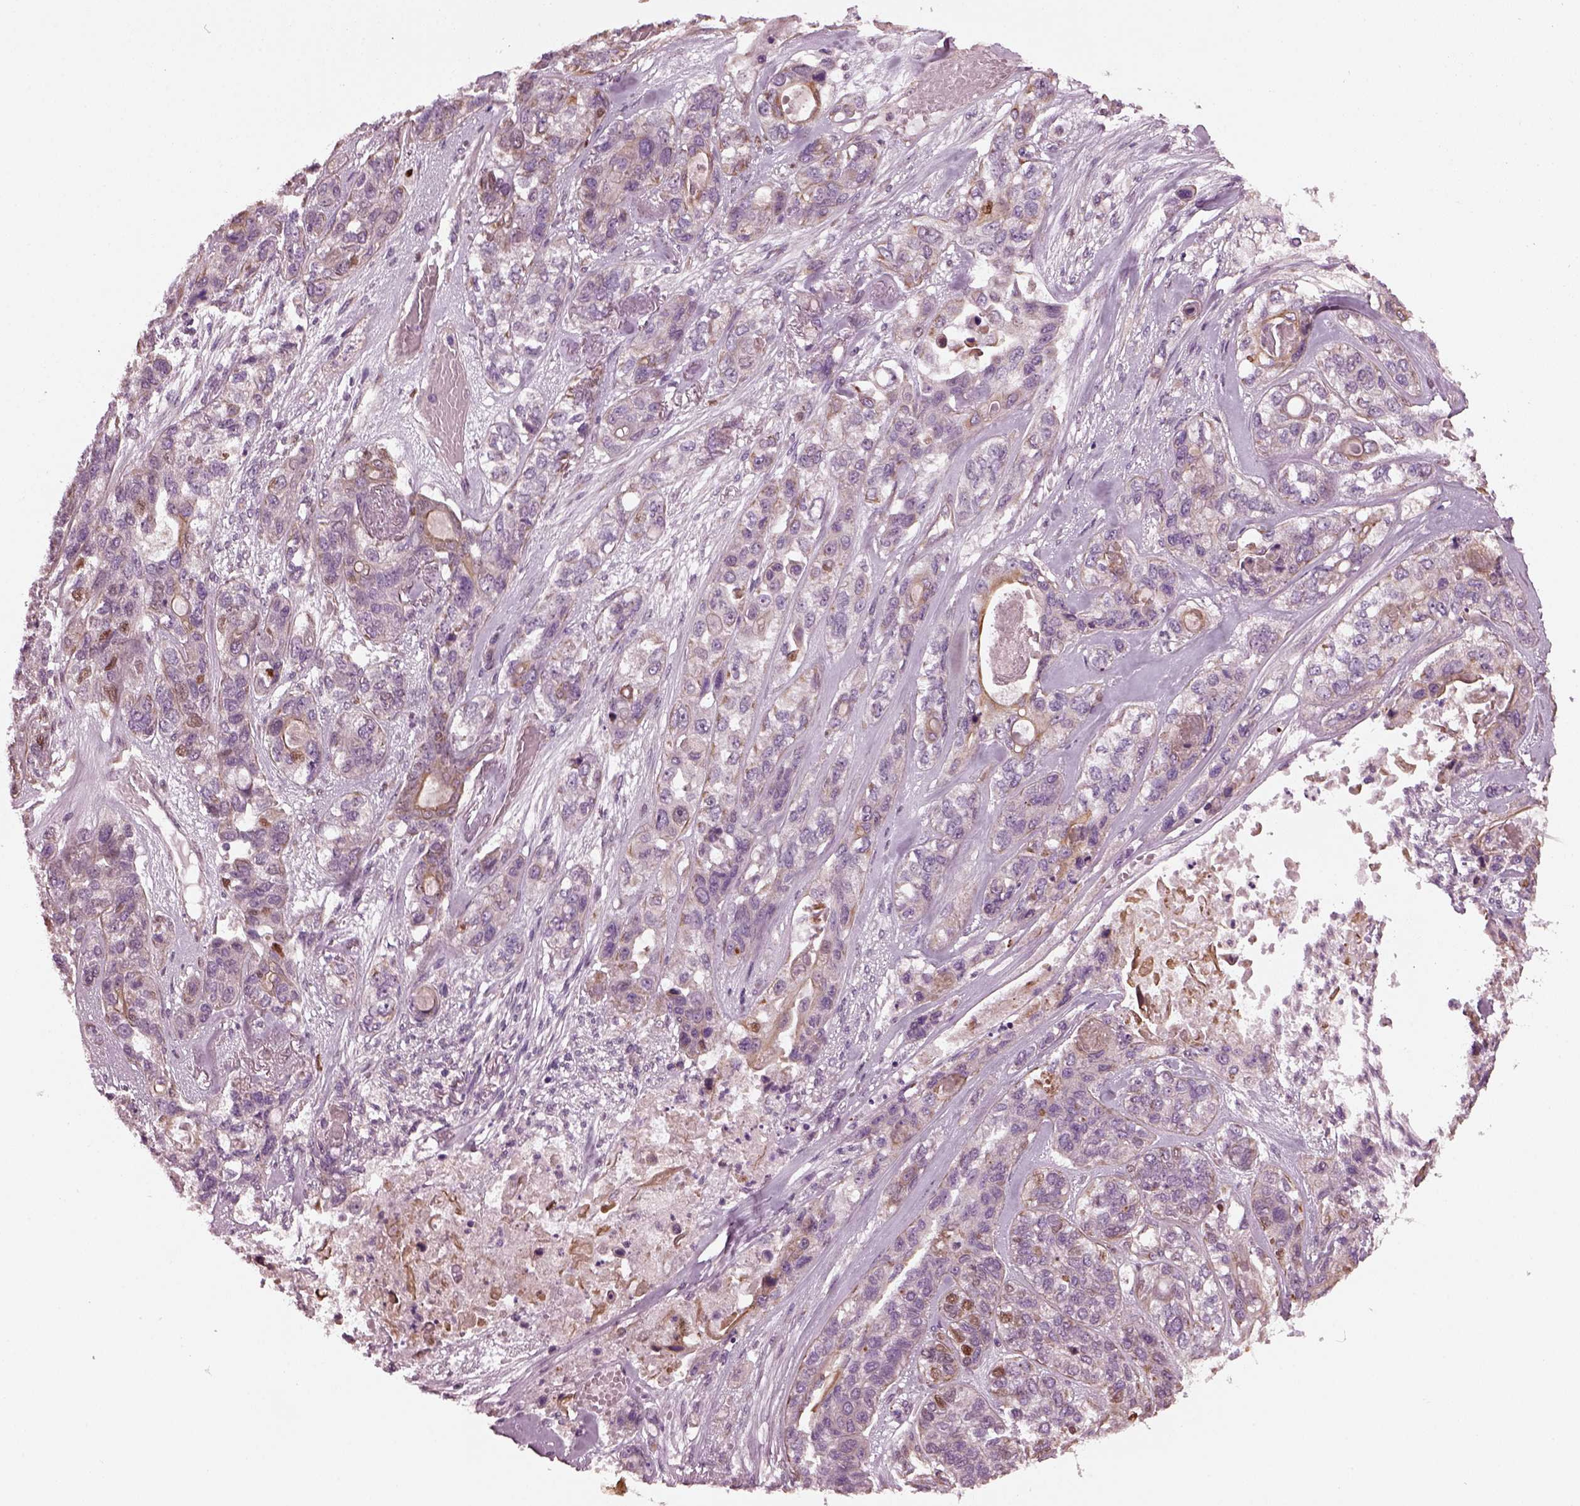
{"staining": {"intensity": "weak", "quantity": "<25%", "location": "cytoplasmic/membranous"}, "tissue": "lung cancer", "cell_type": "Tumor cells", "image_type": "cancer", "snomed": [{"axis": "morphology", "description": "Squamous cell carcinoma, NOS"}, {"axis": "topography", "description": "Lung"}], "caption": "Lung squamous cell carcinoma was stained to show a protein in brown. There is no significant positivity in tumor cells. (DAB (3,3'-diaminobenzidine) IHC with hematoxylin counter stain).", "gene": "RUFY3", "patient": {"sex": "female", "age": 70}}